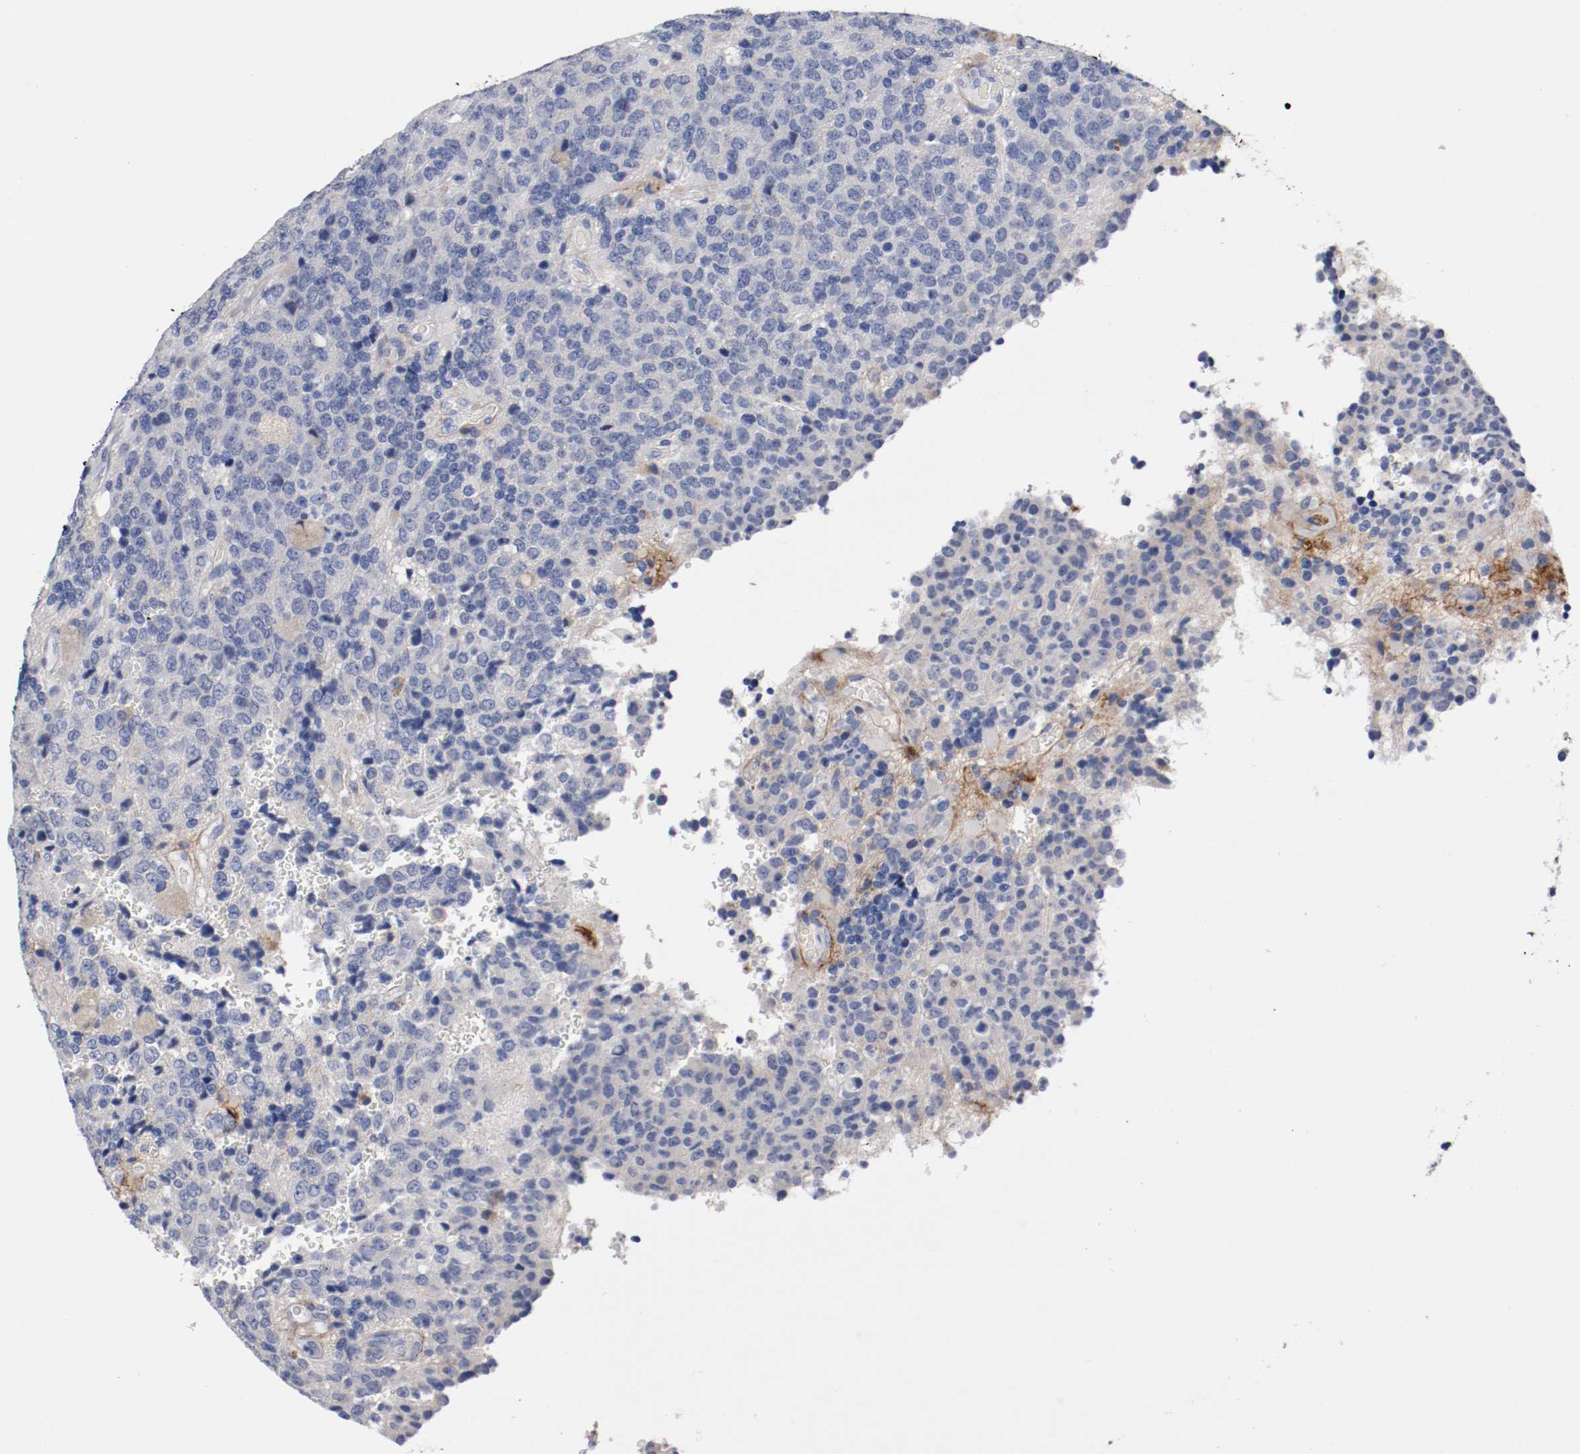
{"staining": {"intensity": "negative", "quantity": "none", "location": "none"}, "tissue": "glioma", "cell_type": "Tumor cells", "image_type": "cancer", "snomed": [{"axis": "morphology", "description": "Glioma, malignant, High grade"}, {"axis": "topography", "description": "pancreas cauda"}], "caption": "An immunohistochemistry (IHC) histopathology image of glioma is shown. There is no staining in tumor cells of glioma.", "gene": "TNC", "patient": {"sex": "male", "age": 60}}